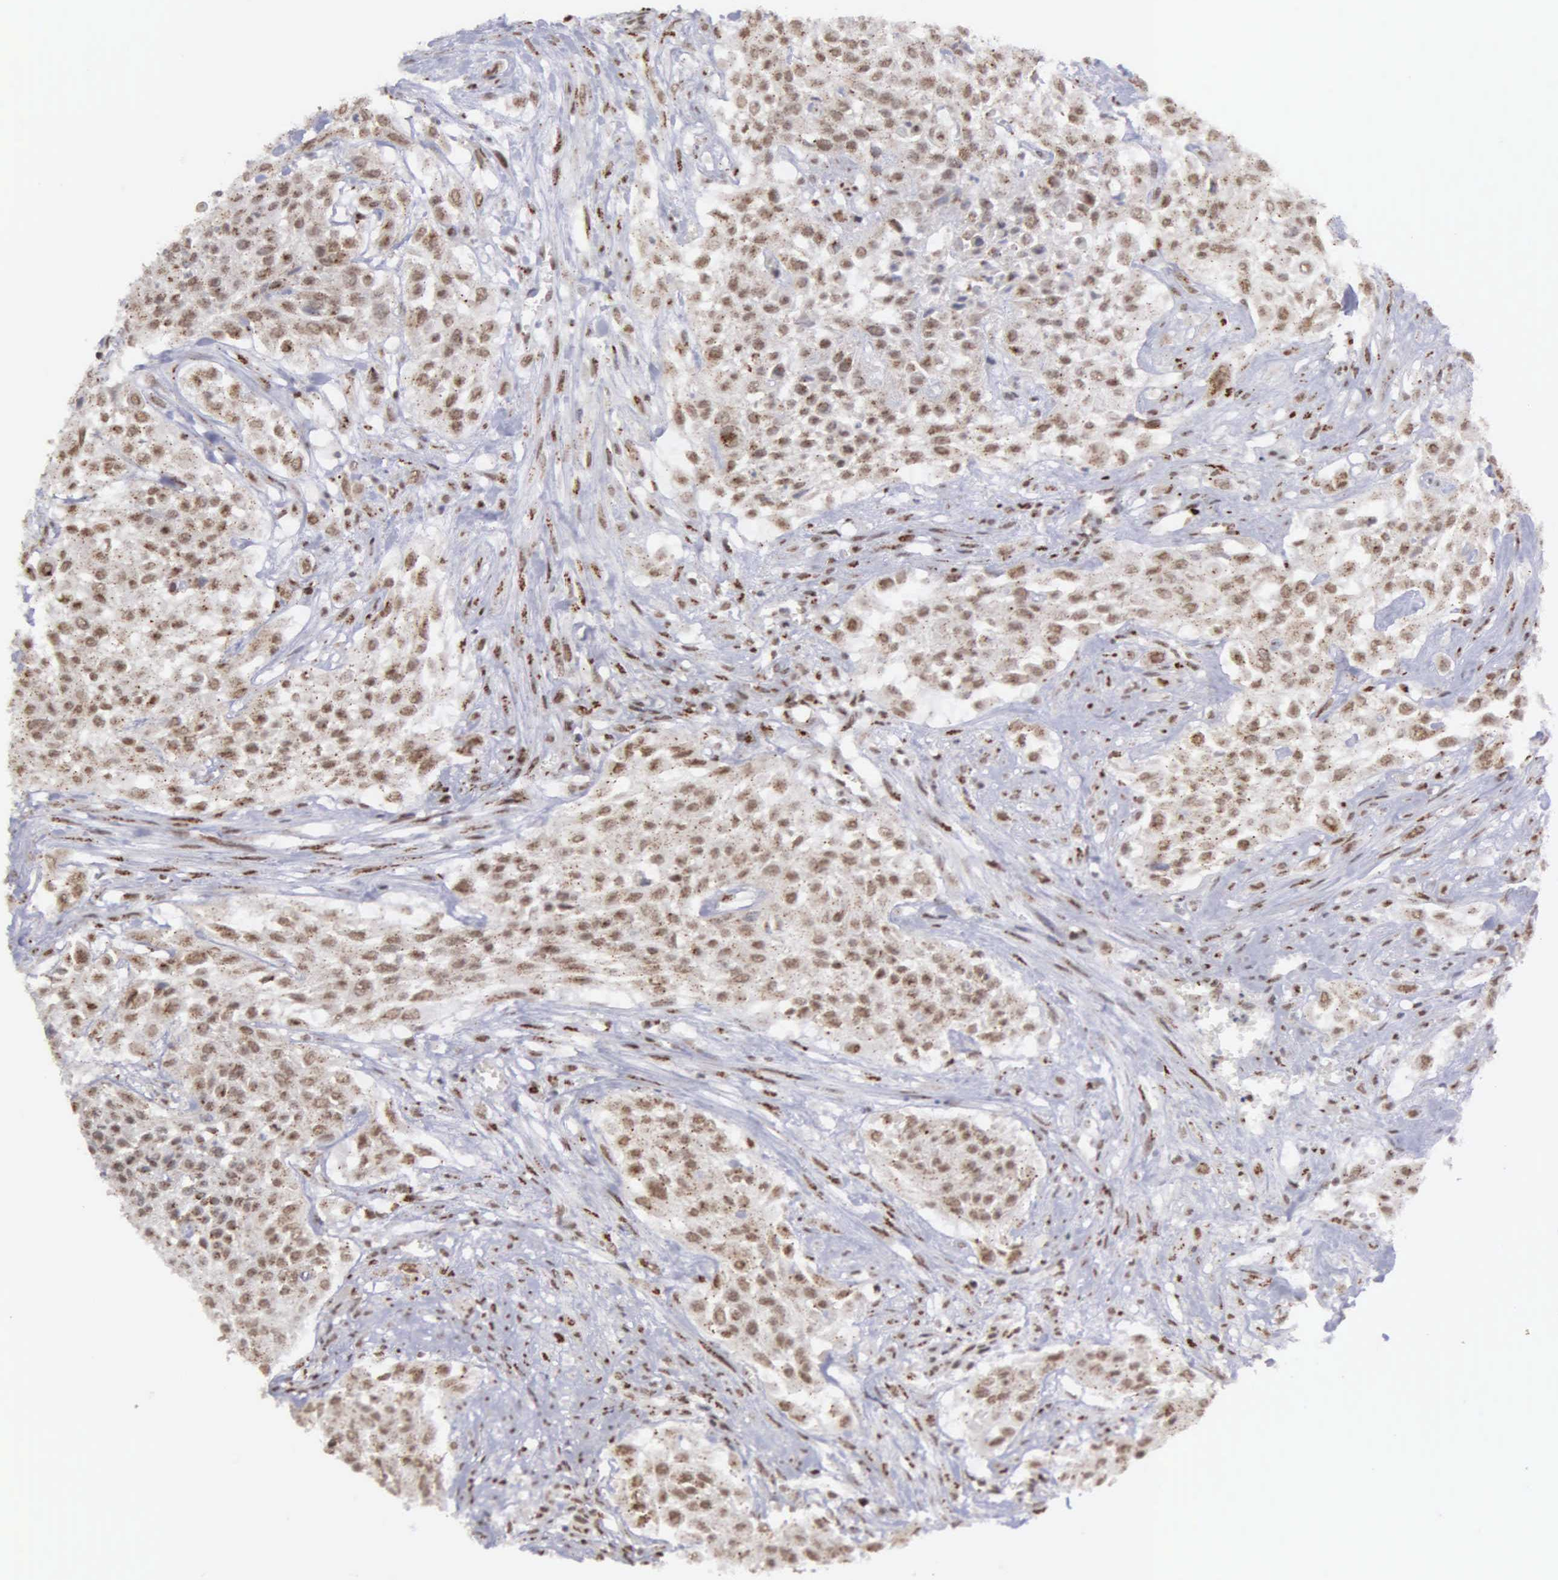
{"staining": {"intensity": "moderate", "quantity": ">75%", "location": "nuclear"}, "tissue": "urothelial cancer", "cell_type": "Tumor cells", "image_type": "cancer", "snomed": [{"axis": "morphology", "description": "Urothelial carcinoma, High grade"}, {"axis": "topography", "description": "Urinary bladder"}], "caption": "Protein staining of high-grade urothelial carcinoma tissue displays moderate nuclear expression in approximately >75% of tumor cells.", "gene": "GTF2A1", "patient": {"sex": "male", "age": 57}}